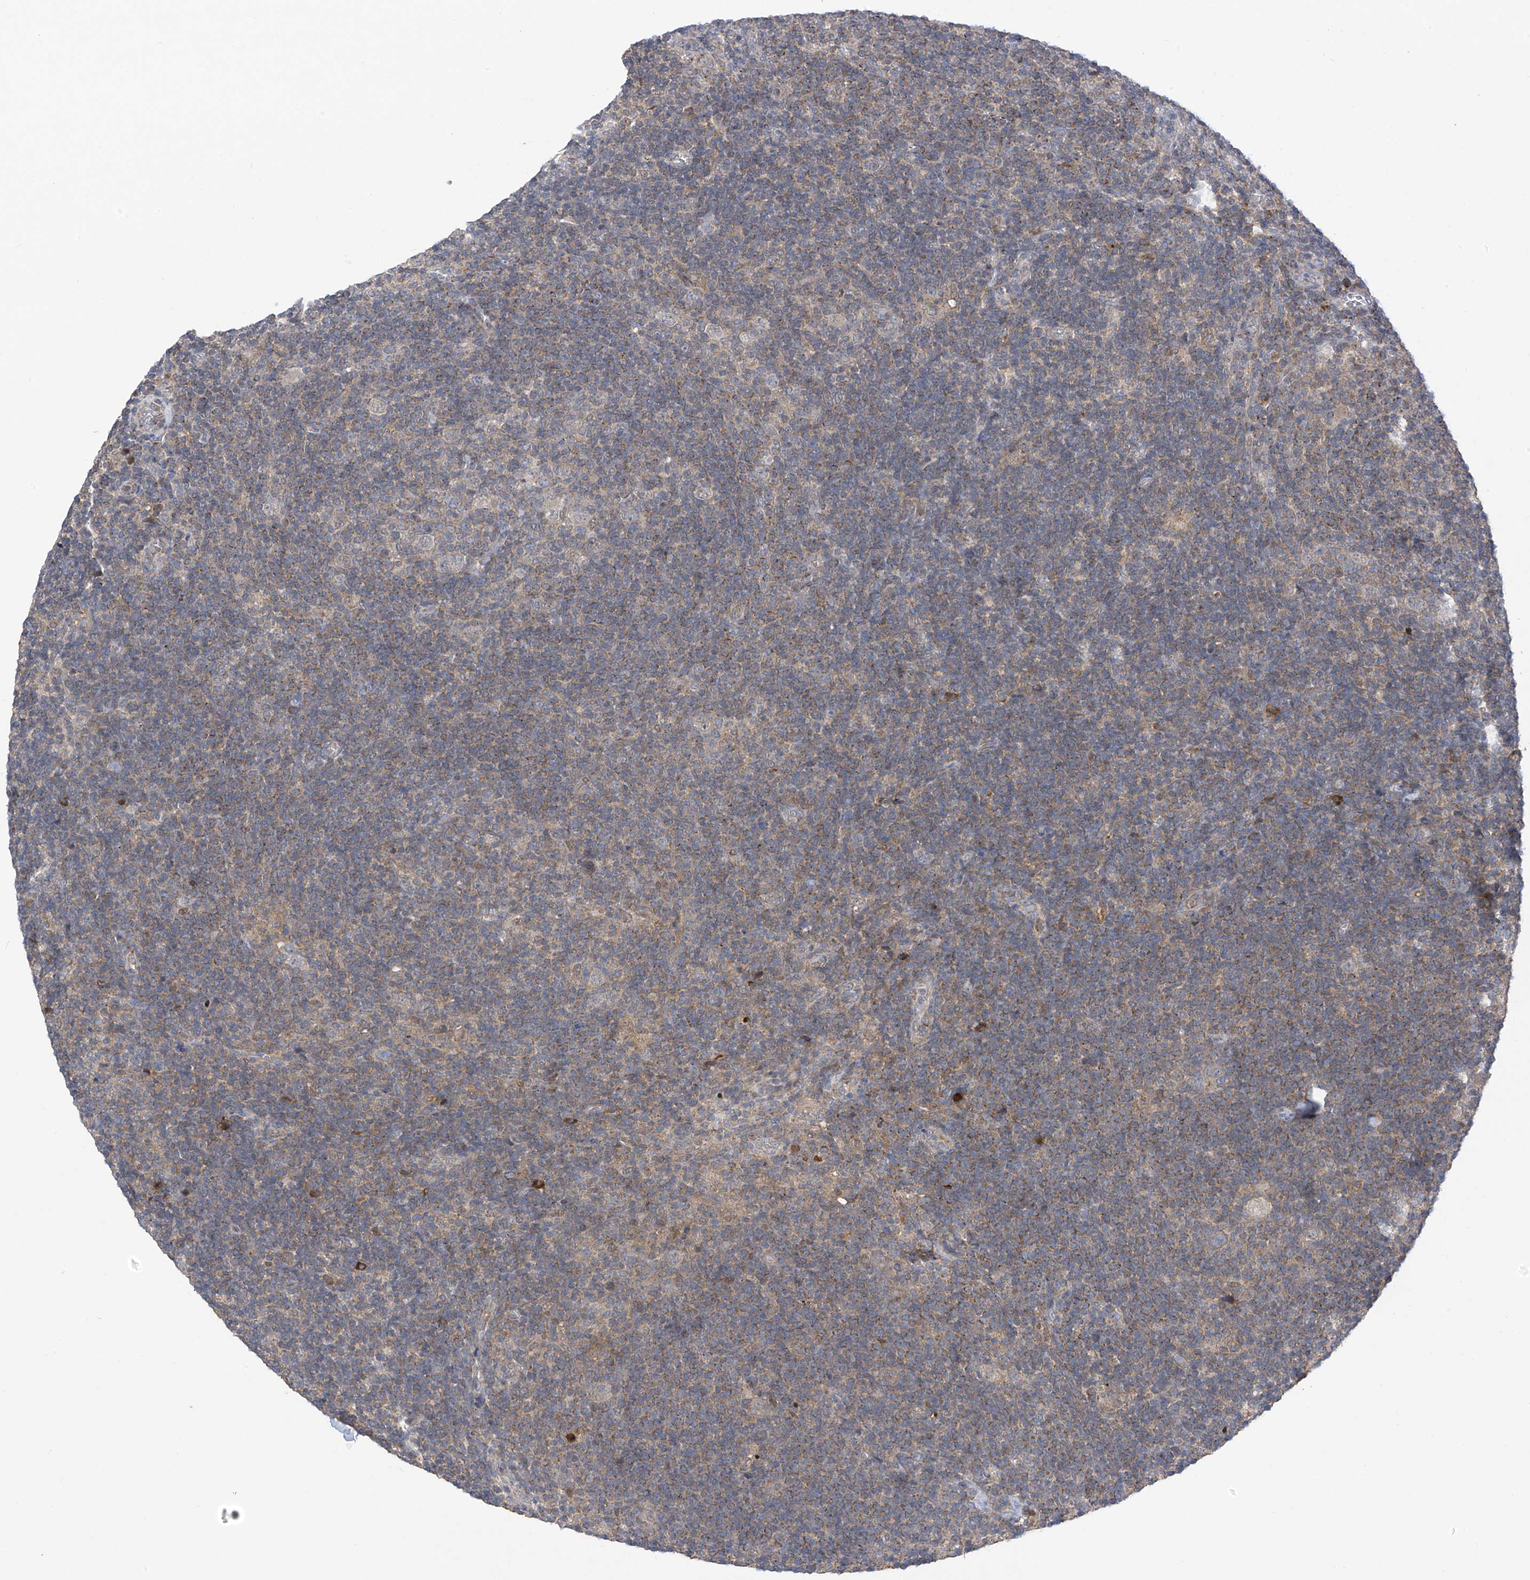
{"staining": {"intensity": "negative", "quantity": "none", "location": "none"}, "tissue": "lymphoma", "cell_type": "Tumor cells", "image_type": "cancer", "snomed": [{"axis": "morphology", "description": "Hodgkin's disease, NOS"}, {"axis": "topography", "description": "Lymph node"}], "caption": "DAB immunohistochemical staining of human Hodgkin's disease shows no significant positivity in tumor cells. (DAB (3,3'-diaminobenzidine) immunohistochemistry visualized using brightfield microscopy, high magnification).", "gene": "SLCO4A1", "patient": {"sex": "female", "age": 57}}